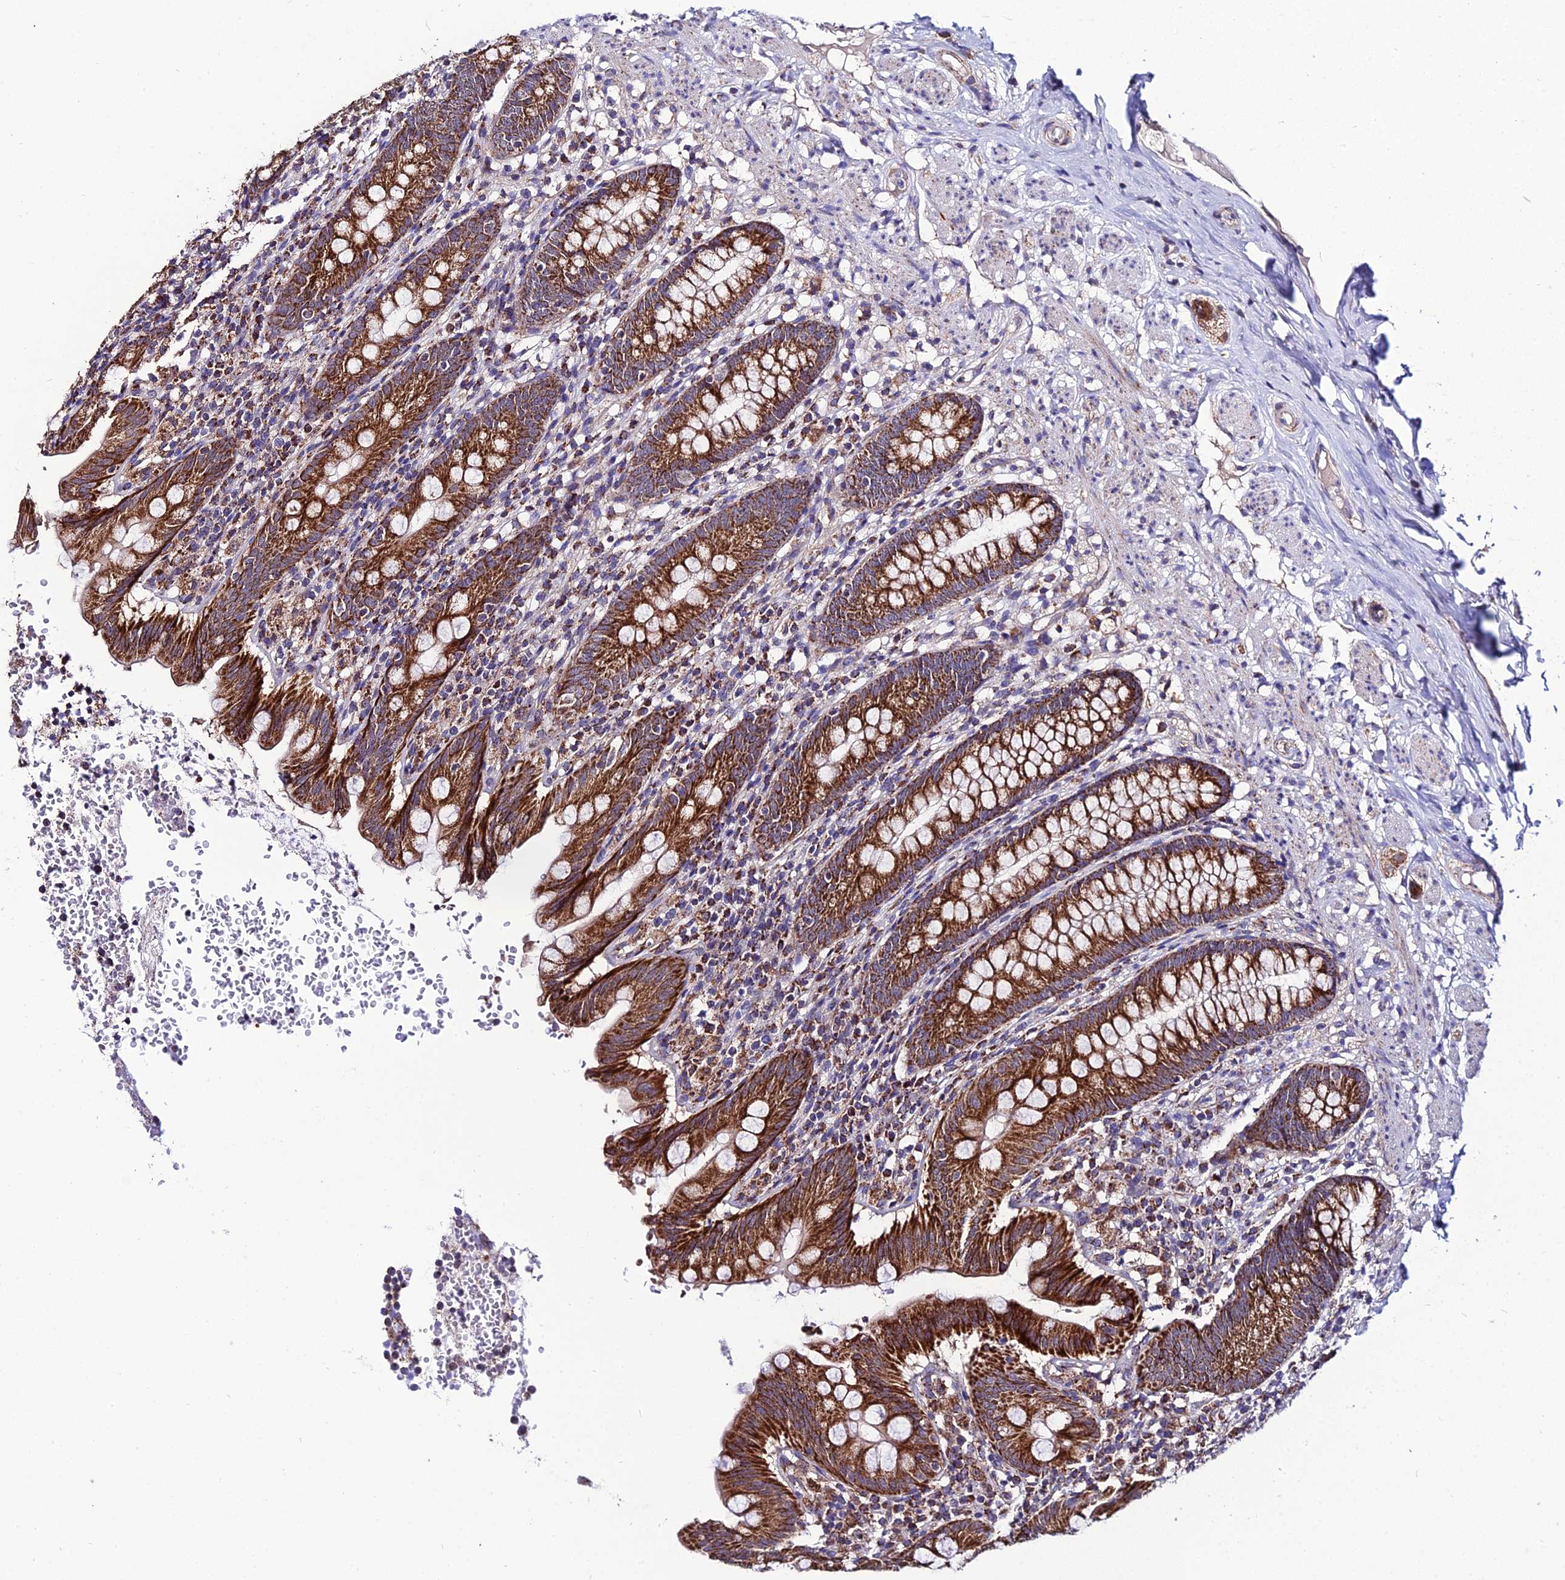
{"staining": {"intensity": "strong", "quantity": ">75%", "location": "cytoplasmic/membranous"}, "tissue": "appendix", "cell_type": "Glandular cells", "image_type": "normal", "snomed": [{"axis": "morphology", "description": "Normal tissue, NOS"}, {"axis": "topography", "description": "Appendix"}], "caption": "A micrograph of appendix stained for a protein demonstrates strong cytoplasmic/membranous brown staining in glandular cells. The staining was performed using DAB, with brown indicating positive protein expression. Nuclei are stained blue with hematoxylin.", "gene": "PSMD2", "patient": {"sex": "male", "age": 55}}